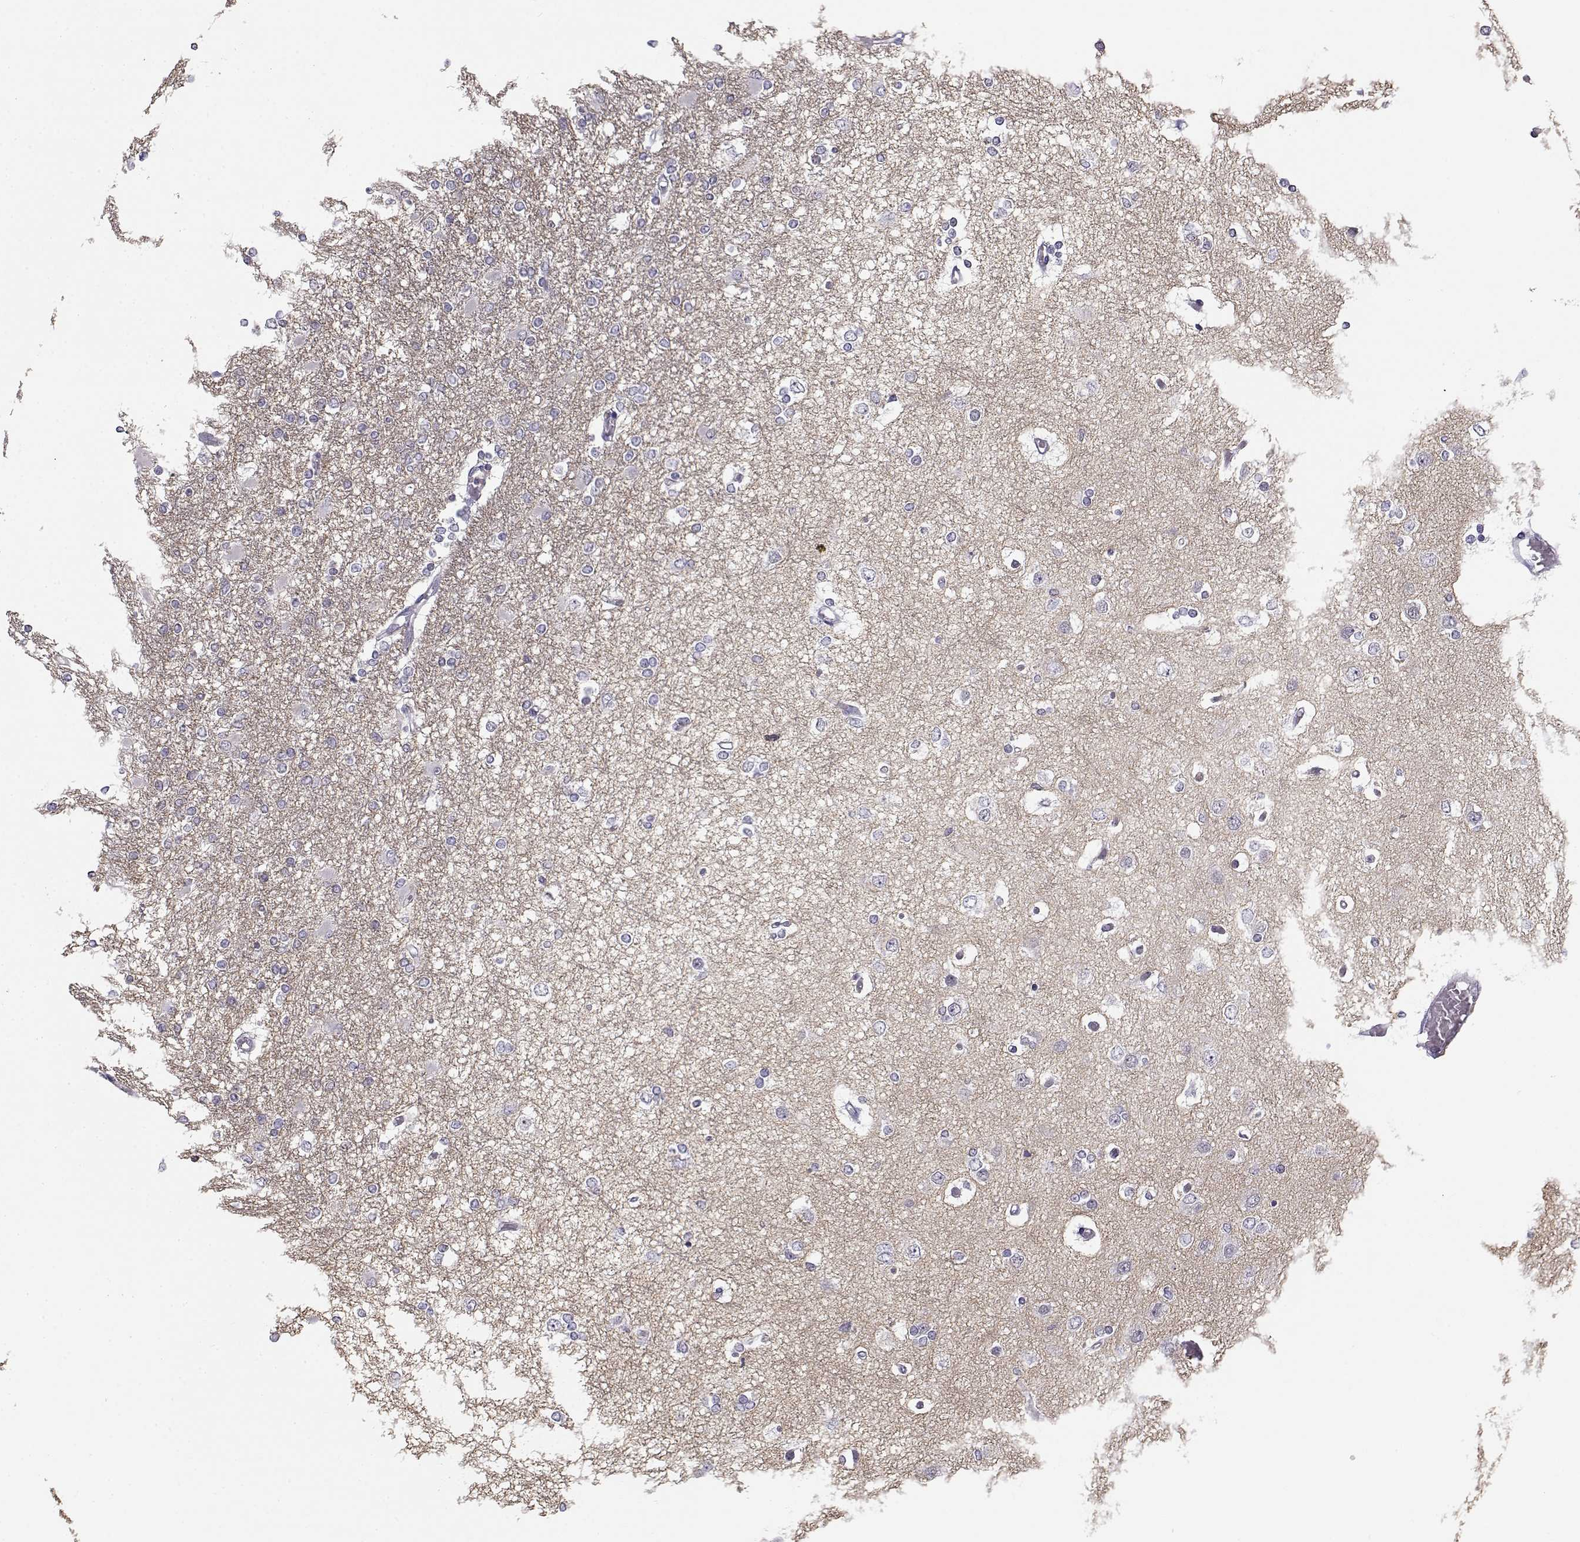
{"staining": {"intensity": "negative", "quantity": "none", "location": "none"}, "tissue": "glioma", "cell_type": "Tumor cells", "image_type": "cancer", "snomed": [{"axis": "morphology", "description": "Glioma, malignant, High grade"}, {"axis": "topography", "description": "Cerebral cortex"}], "caption": "Glioma stained for a protein using immunohistochemistry reveals no staining tumor cells.", "gene": "TMEM145", "patient": {"sex": "male", "age": 79}}